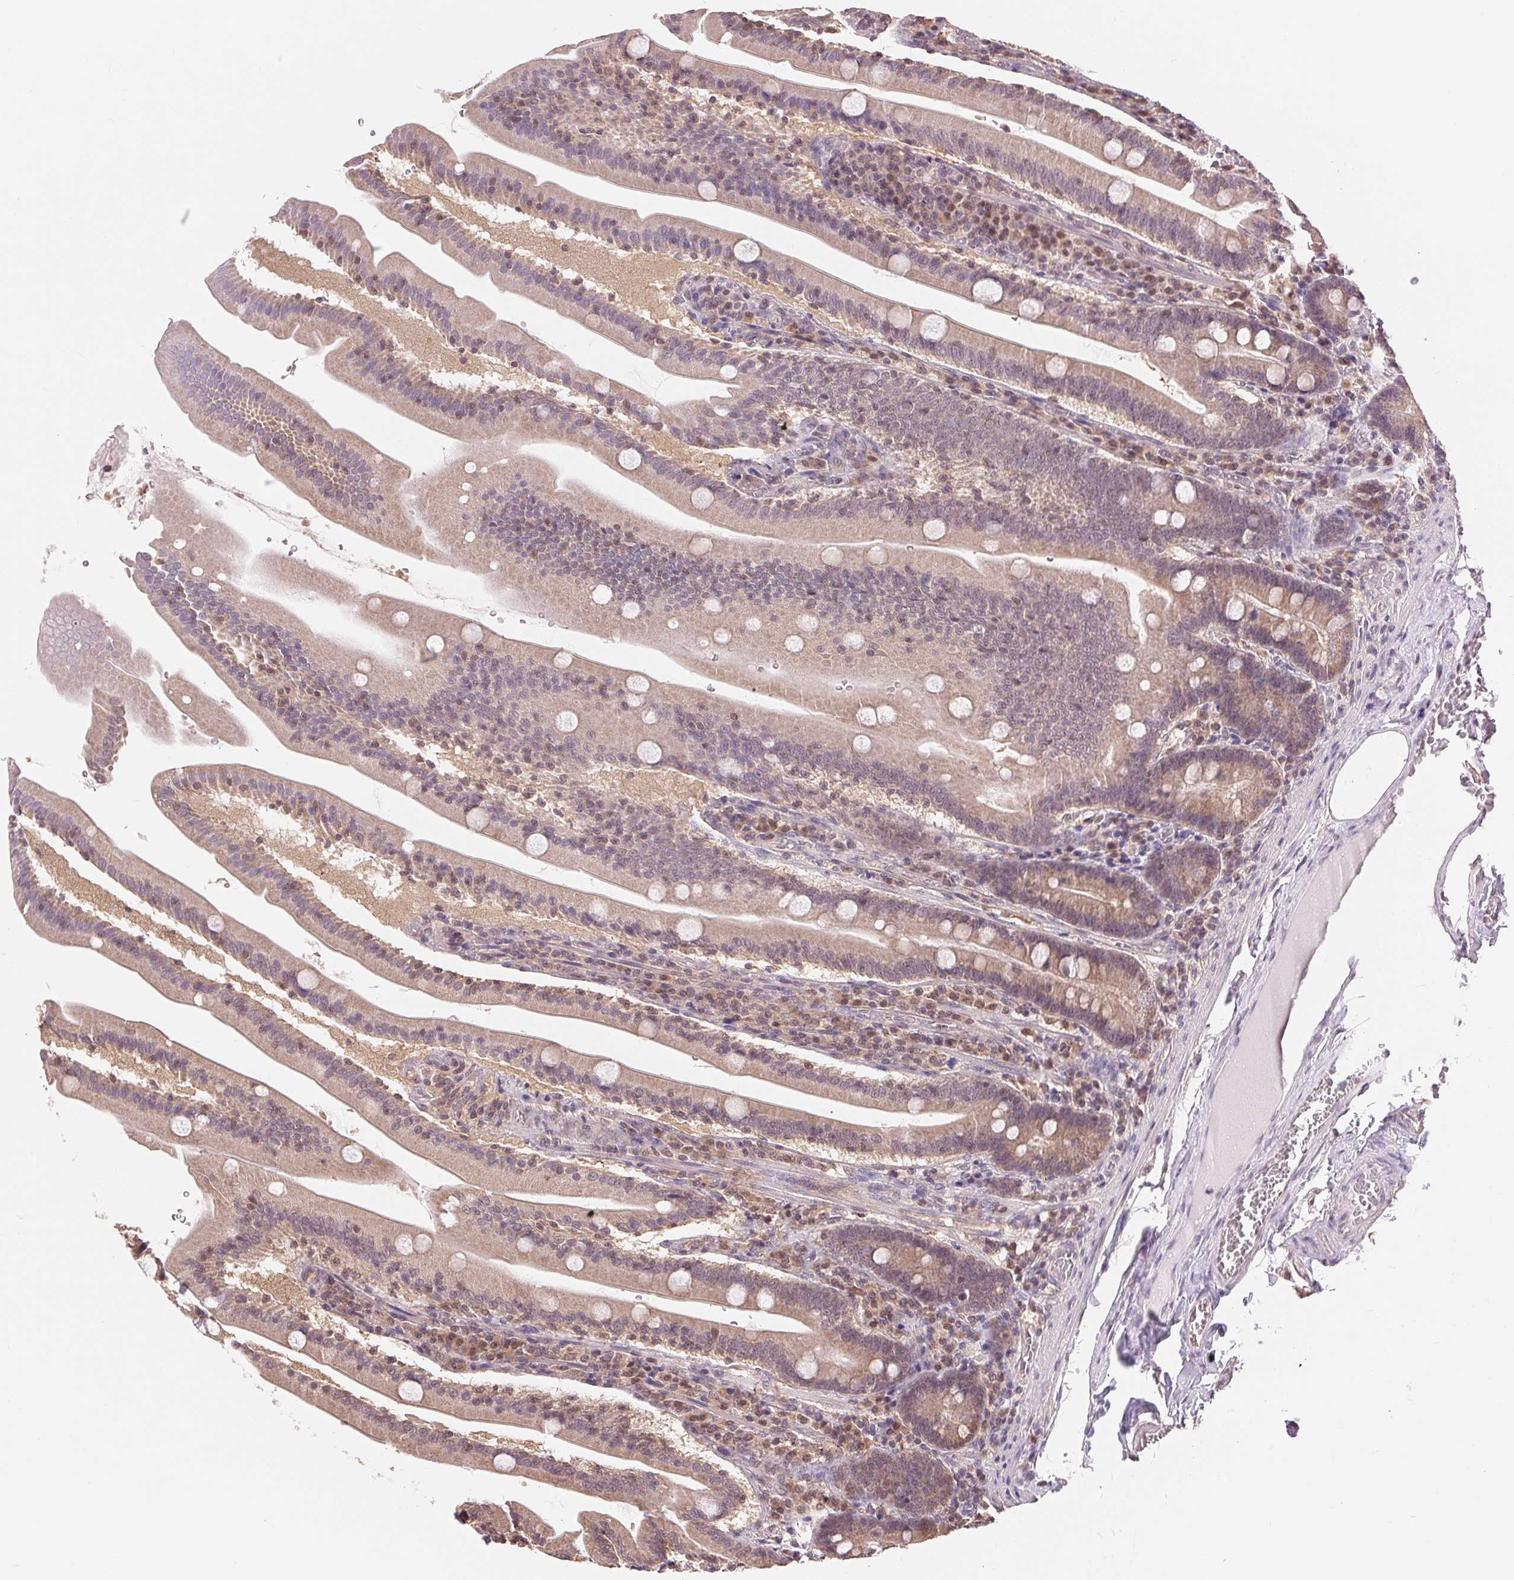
{"staining": {"intensity": "weak", "quantity": "25%-75%", "location": "cytoplasmic/membranous"}, "tissue": "small intestine", "cell_type": "Glandular cells", "image_type": "normal", "snomed": [{"axis": "morphology", "description": "Normal tissue, NOS"}, {"axis": "topography", "description": "Small intestine"}], "caption": "Glandular cells show weak cytoplasmic/membranous positivity in about 25%-75% of cells in unremarkable small intestine.", "gene": "TMEM273", "patient": {"sex": "male", "age": 37}}